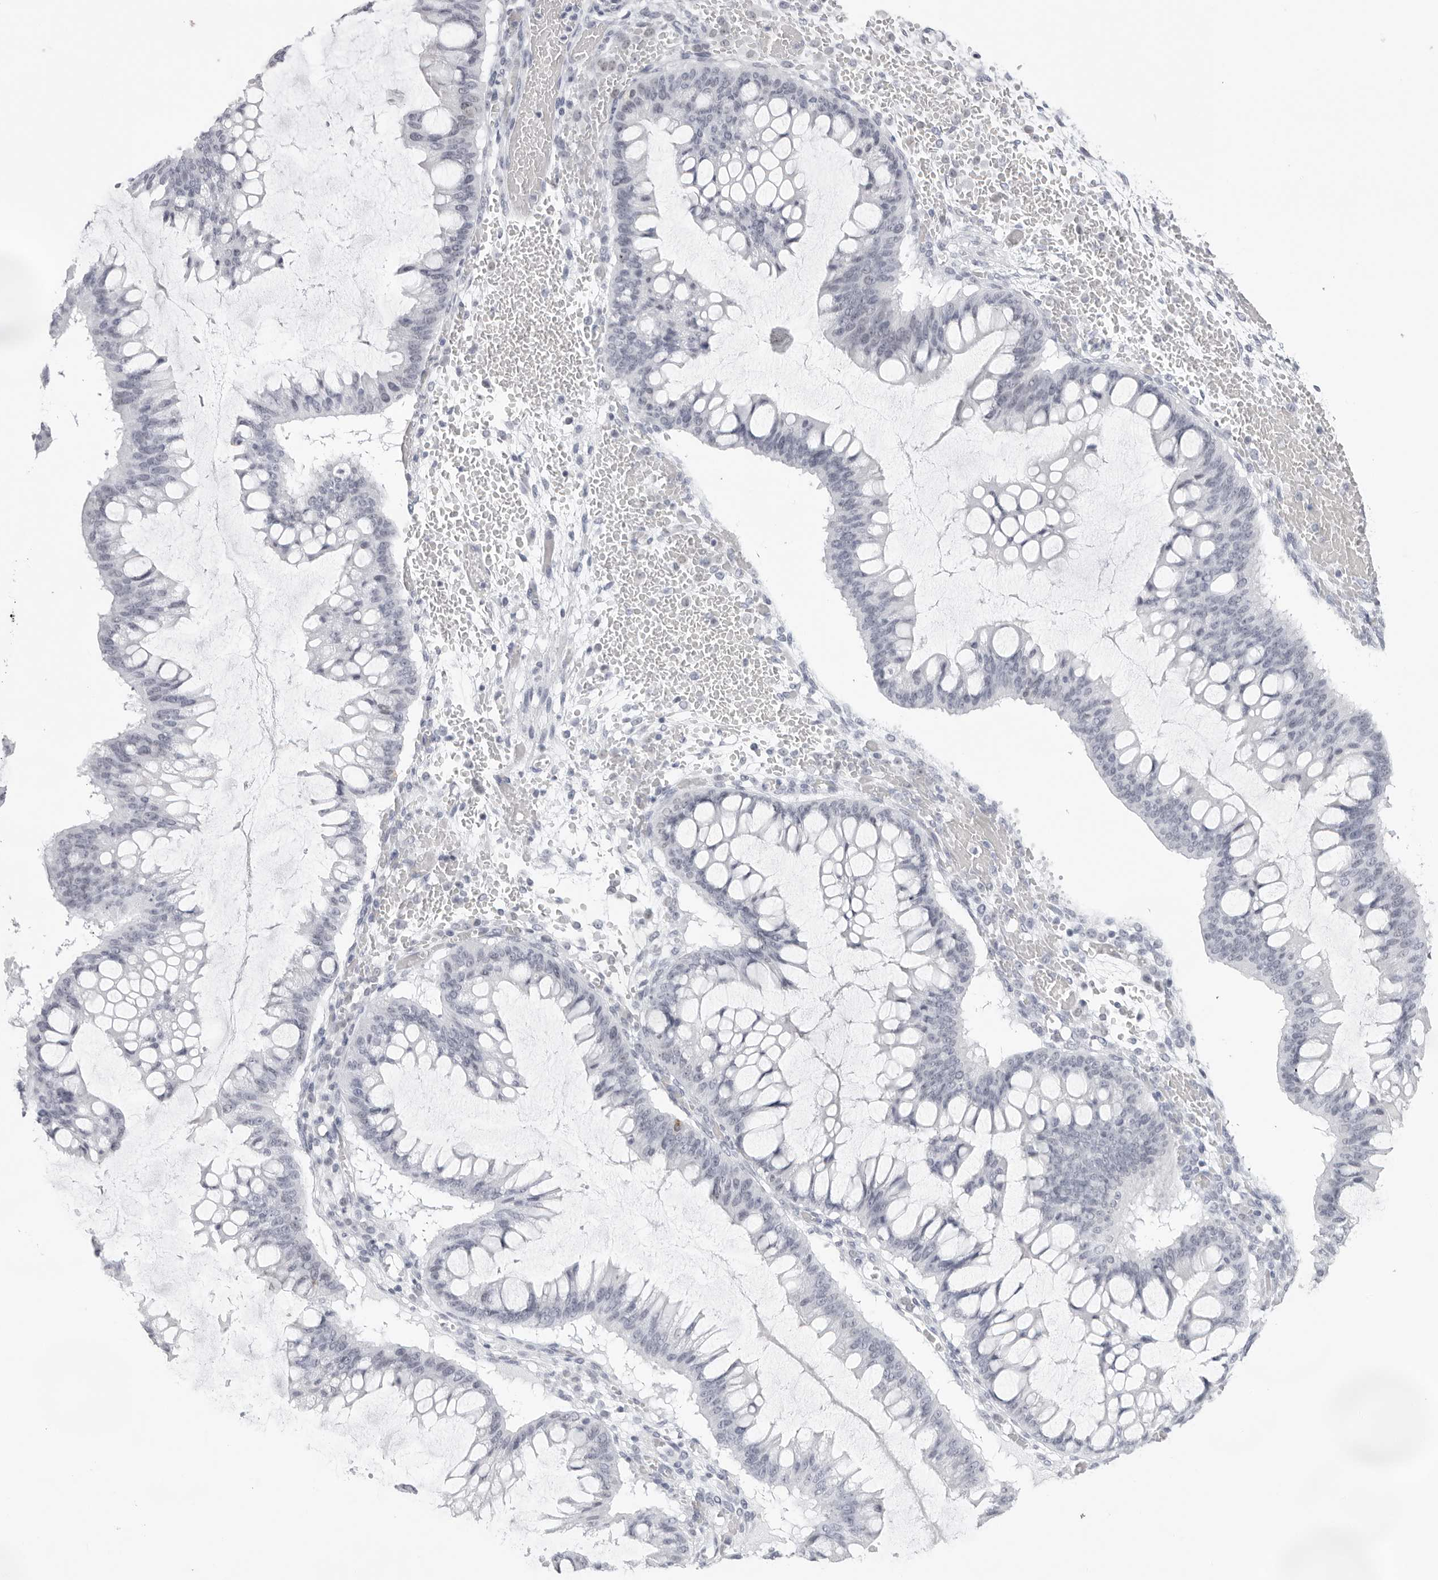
{"staining": {"intensity": "negative", "quantity": "none", "location": "none"}, "tissue": "ovarian cancer", "cell_type": "Tumor cells", "image_type": "cancer", "snomed": [{"axis": "morphology", "description": "Cystadenocarcinoma, mucinous, NOS"}, {"axis": "topography", "description": "Ovary"}], "caption": "This is an immunohistochemistry image of human ovarian cancer. There is no expression in tumor cells.", "gene": "KLK12", "patient": {"sex": "female", "age": 73}}